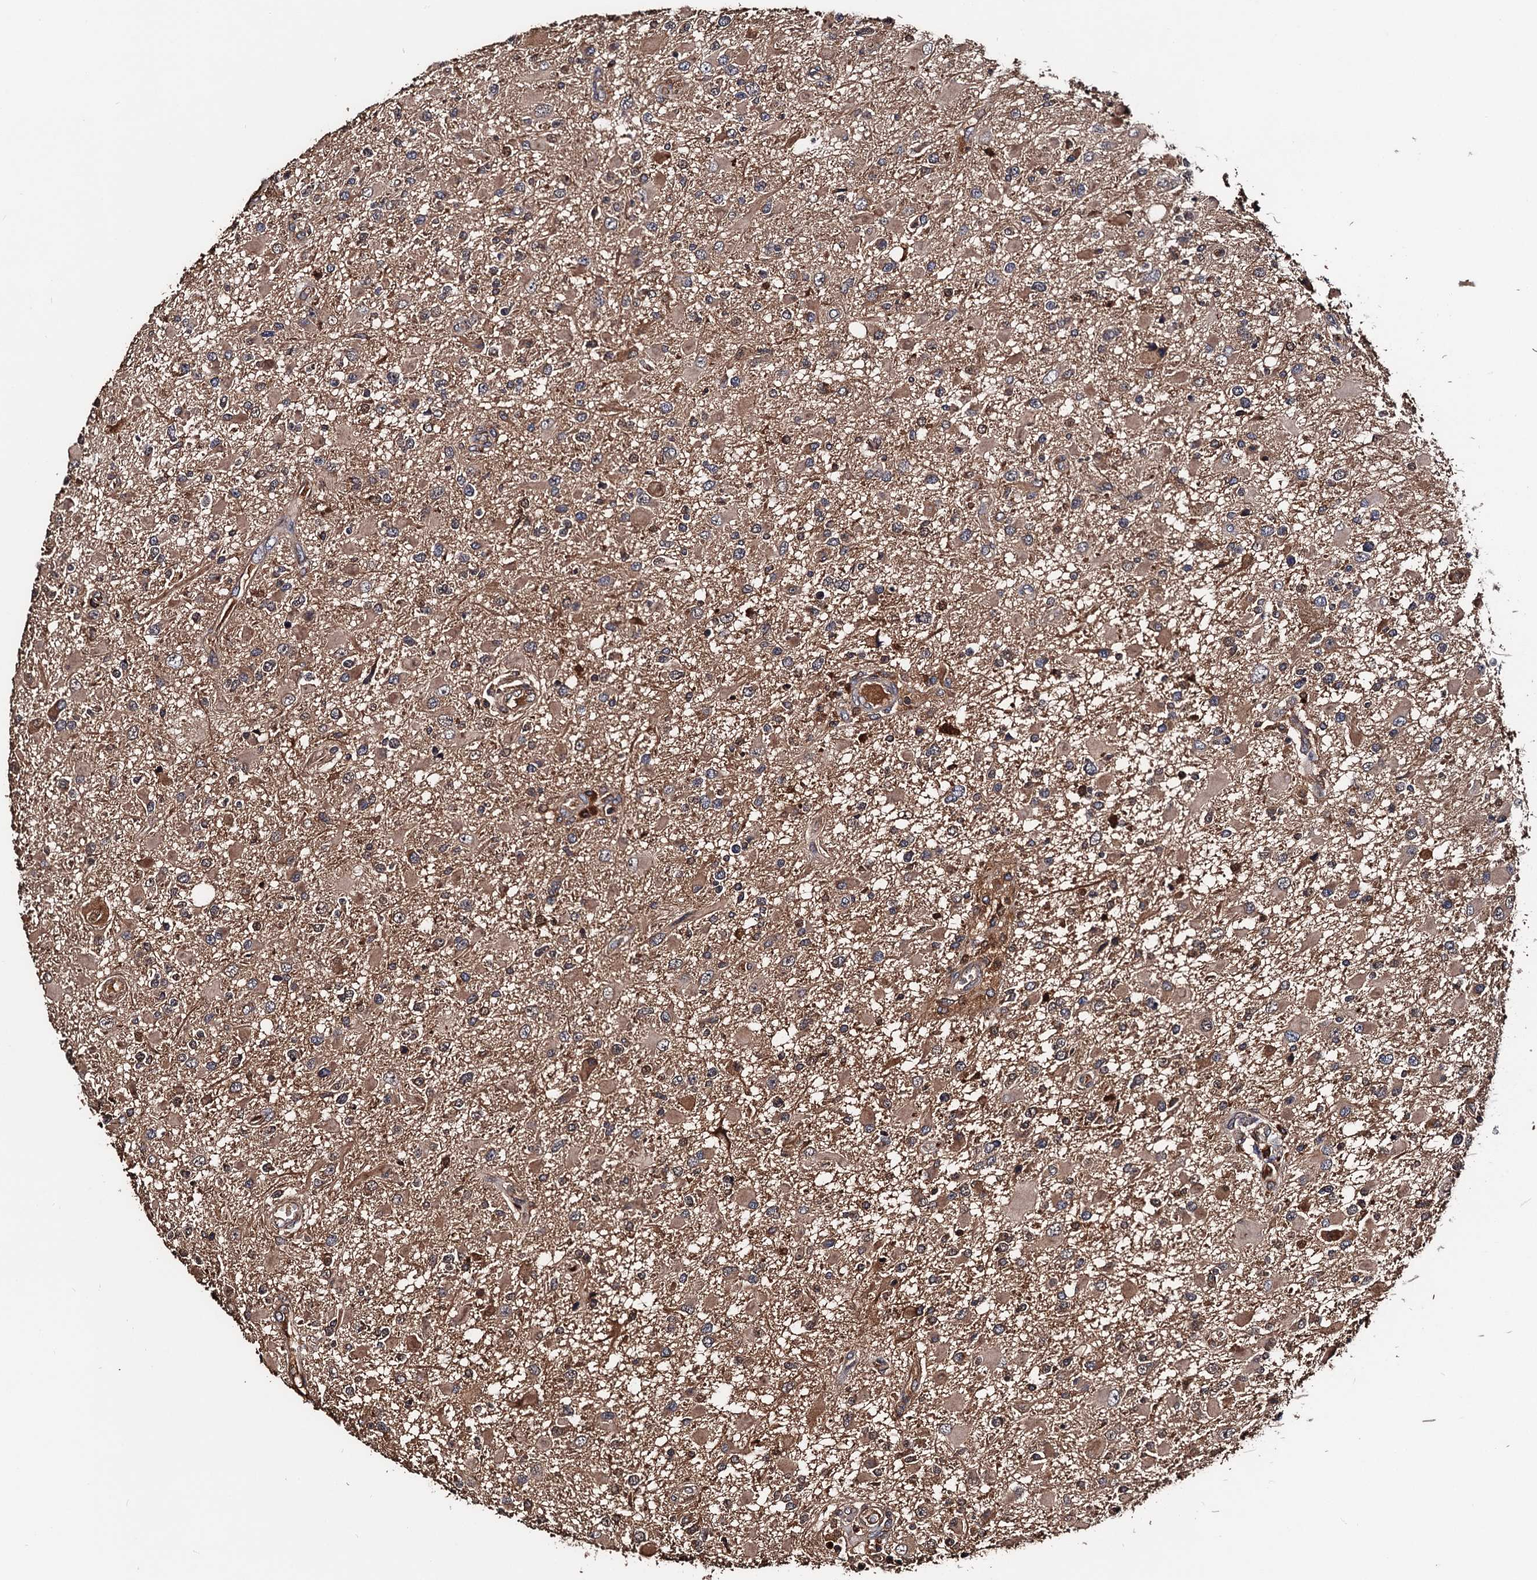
{"staining": {"intensity": "moderate", "quantity": ">75%", "location": "cytoplasmic/membranous"}, "tissue": "glioma", "cell_type": "Tumor cells", "image_type": "cancer", "snomed": [{"axis": "morphology", "description": "Glioma, malignant, High grade"}, {"axis": "topography", "description": "Brain"}], "caption": "Protein staining by immunohistochemistry (IHC) displays moderate cytoplasmic/membranous expression in about >75% of tumor cells in glioma. (DAB IHC, brown staining for protein, blue staining for nuclei).", "gene": "RGS11", "patient": {"sex": "male", "age": 53}}